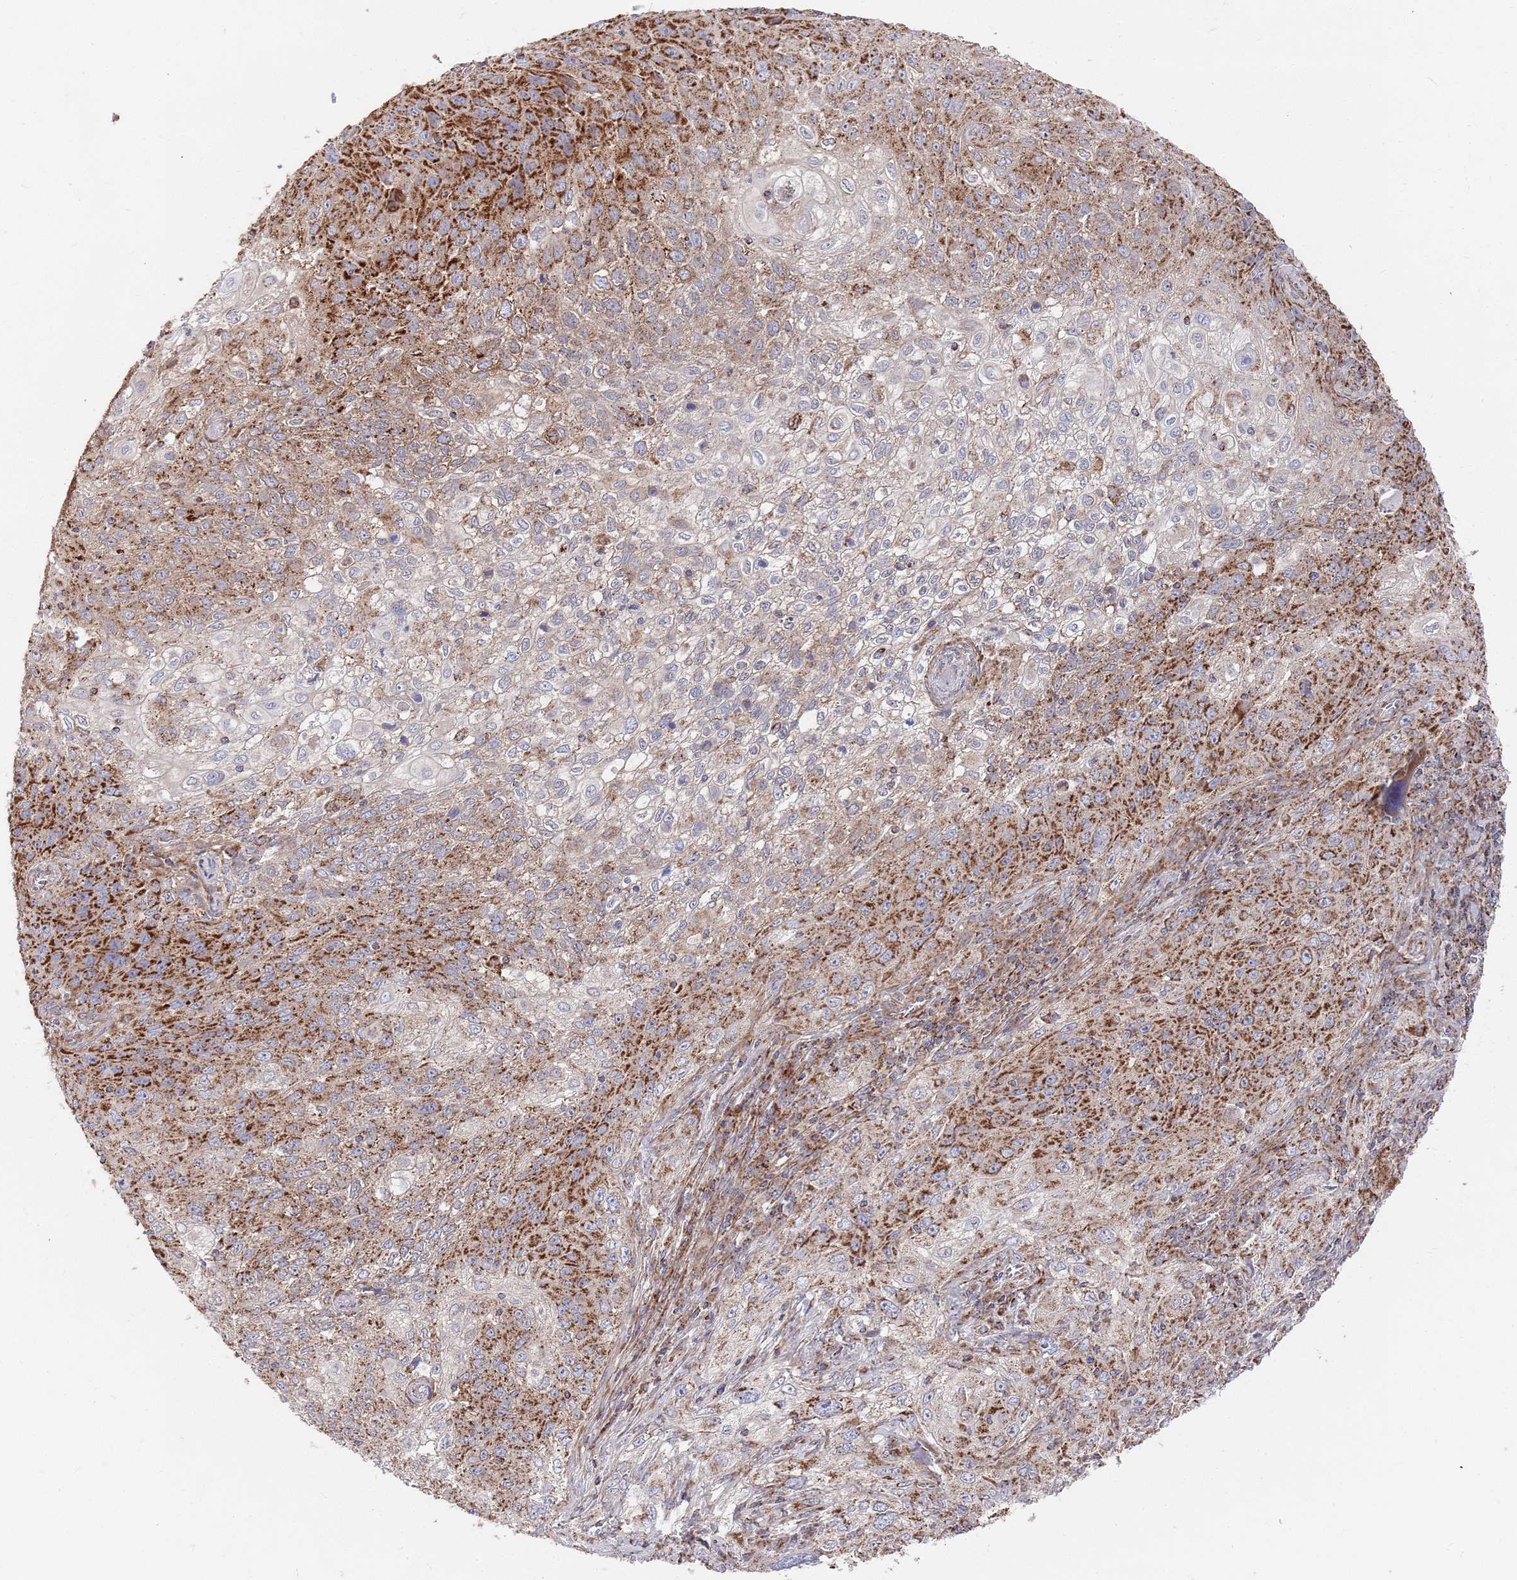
{"staining": {"intensity": "strong", "quantity": ">75%", "location": "cytoplasmic/membranous"}, "tissue": "lung cancer", "cell_type": "Tumor cells", "image_type": "cancer", "snomed": [{"axis": "morphology", "description": "Squamous cell carcinoma, NOS"}, {"axis": "topography", "description": "Lung"}], "caption": "Squamous cell carcinoma (lung) stained for a protein (brown) reveals strong cytoplasmic/membranous positive positivity in about >75% of tumor cells.", "gene": "WDFY3", "patient": {"sex": "female", "age": 69}}